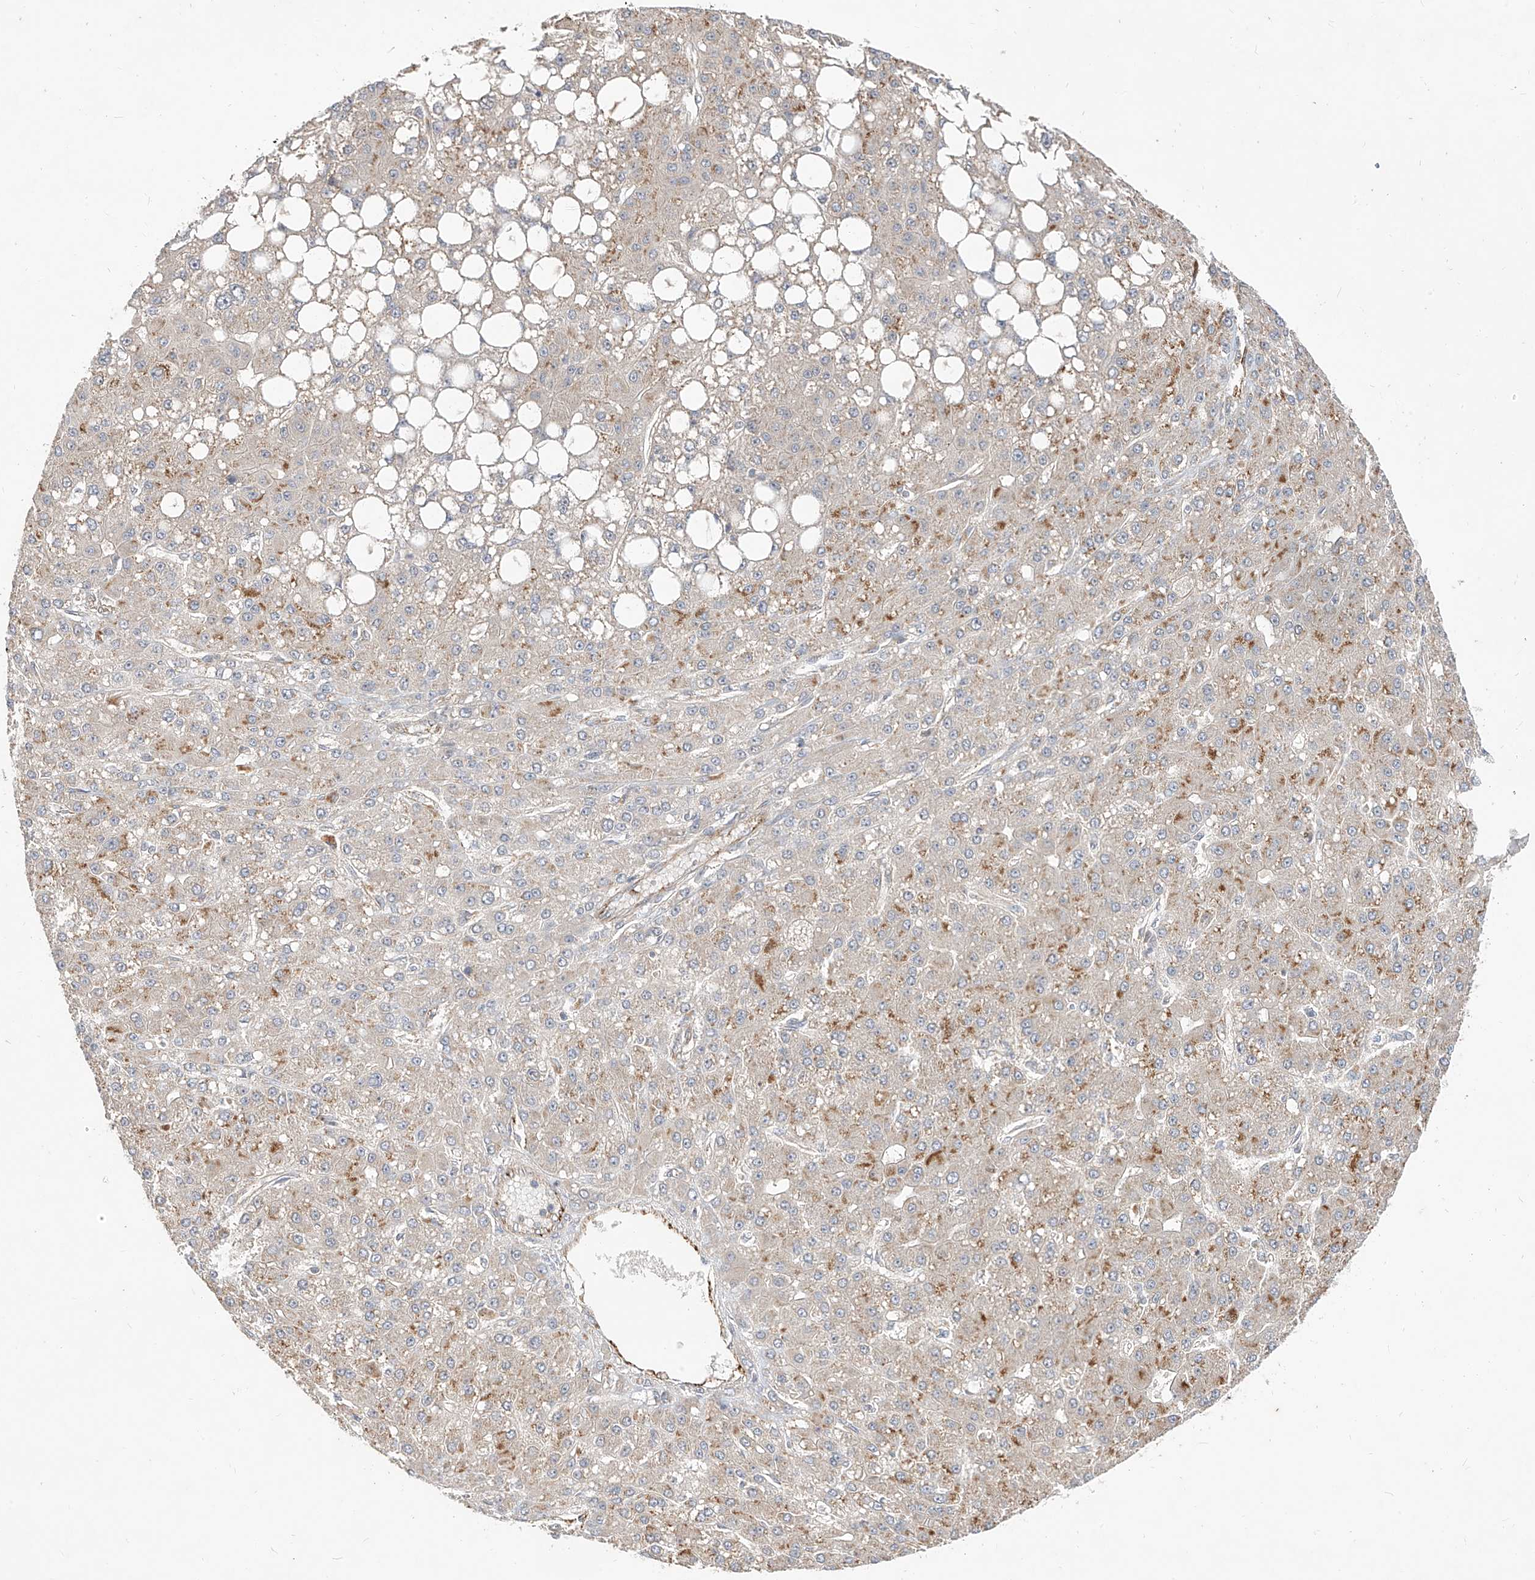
{"staining": {"intensity": "moderate", "quantity": "<25%", "location": "cytoplasmic/membranous"}, "tissue": "liver cancer", "cell_type": "Tumor cells", "image_type": "cancer", "snomed": [{"axis": "morphology", "description": "Carcinoma, Hepatocellular, NOS"}, {"axis": "topography", "description": "Liver"}], "caption": "Brown immunohistochemical staining in human hepatocellular carcinoma (liver) shows moderate cytoplasmic/membranous expression in about <25% of tumor cells.", "gene": "MRTFA", "patient": {"sex": "male", "age": 67}}